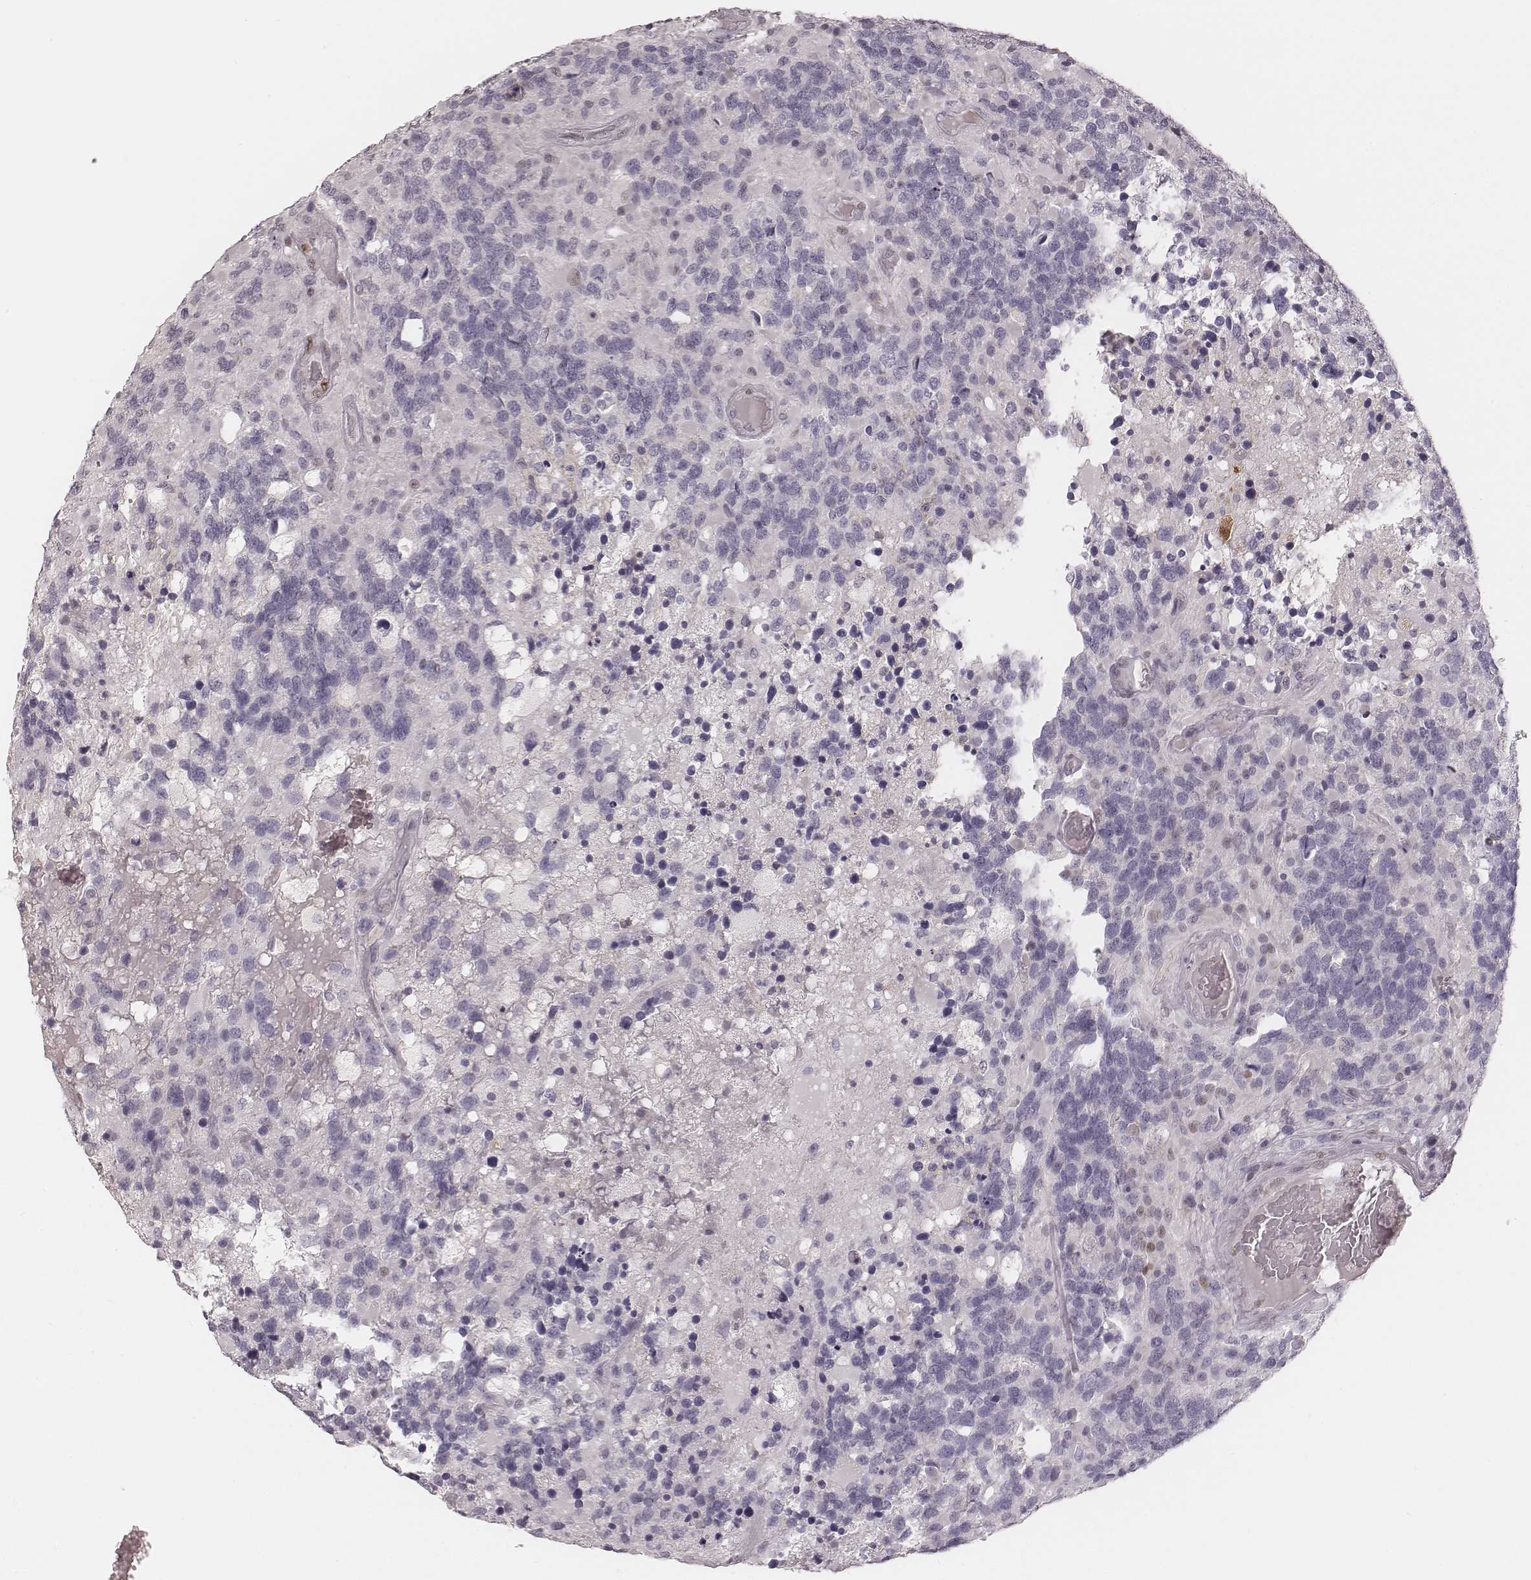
{"staining": {"intensity": "negative", "quantity": "none", "location": "none"}, "tissue": "glioma", "cell_type": "Tumor cells", "image_type": "cancer", "snomed": [{"axis": "morphology", "description": "Glioma, malignant, High grade"}, {"axis": "topography", "description": "Brain"}], "caption": "A high-resolution micrograph shows immunohistochemistry staining of glioma, which displays no significant expression in tumor cells. (DAB (3,3'-diaminobenzidine) immunohistochemistry (IHC), high magnification).", "gene": "MSX1", "patient": {"sex": "female", "age": 40}}